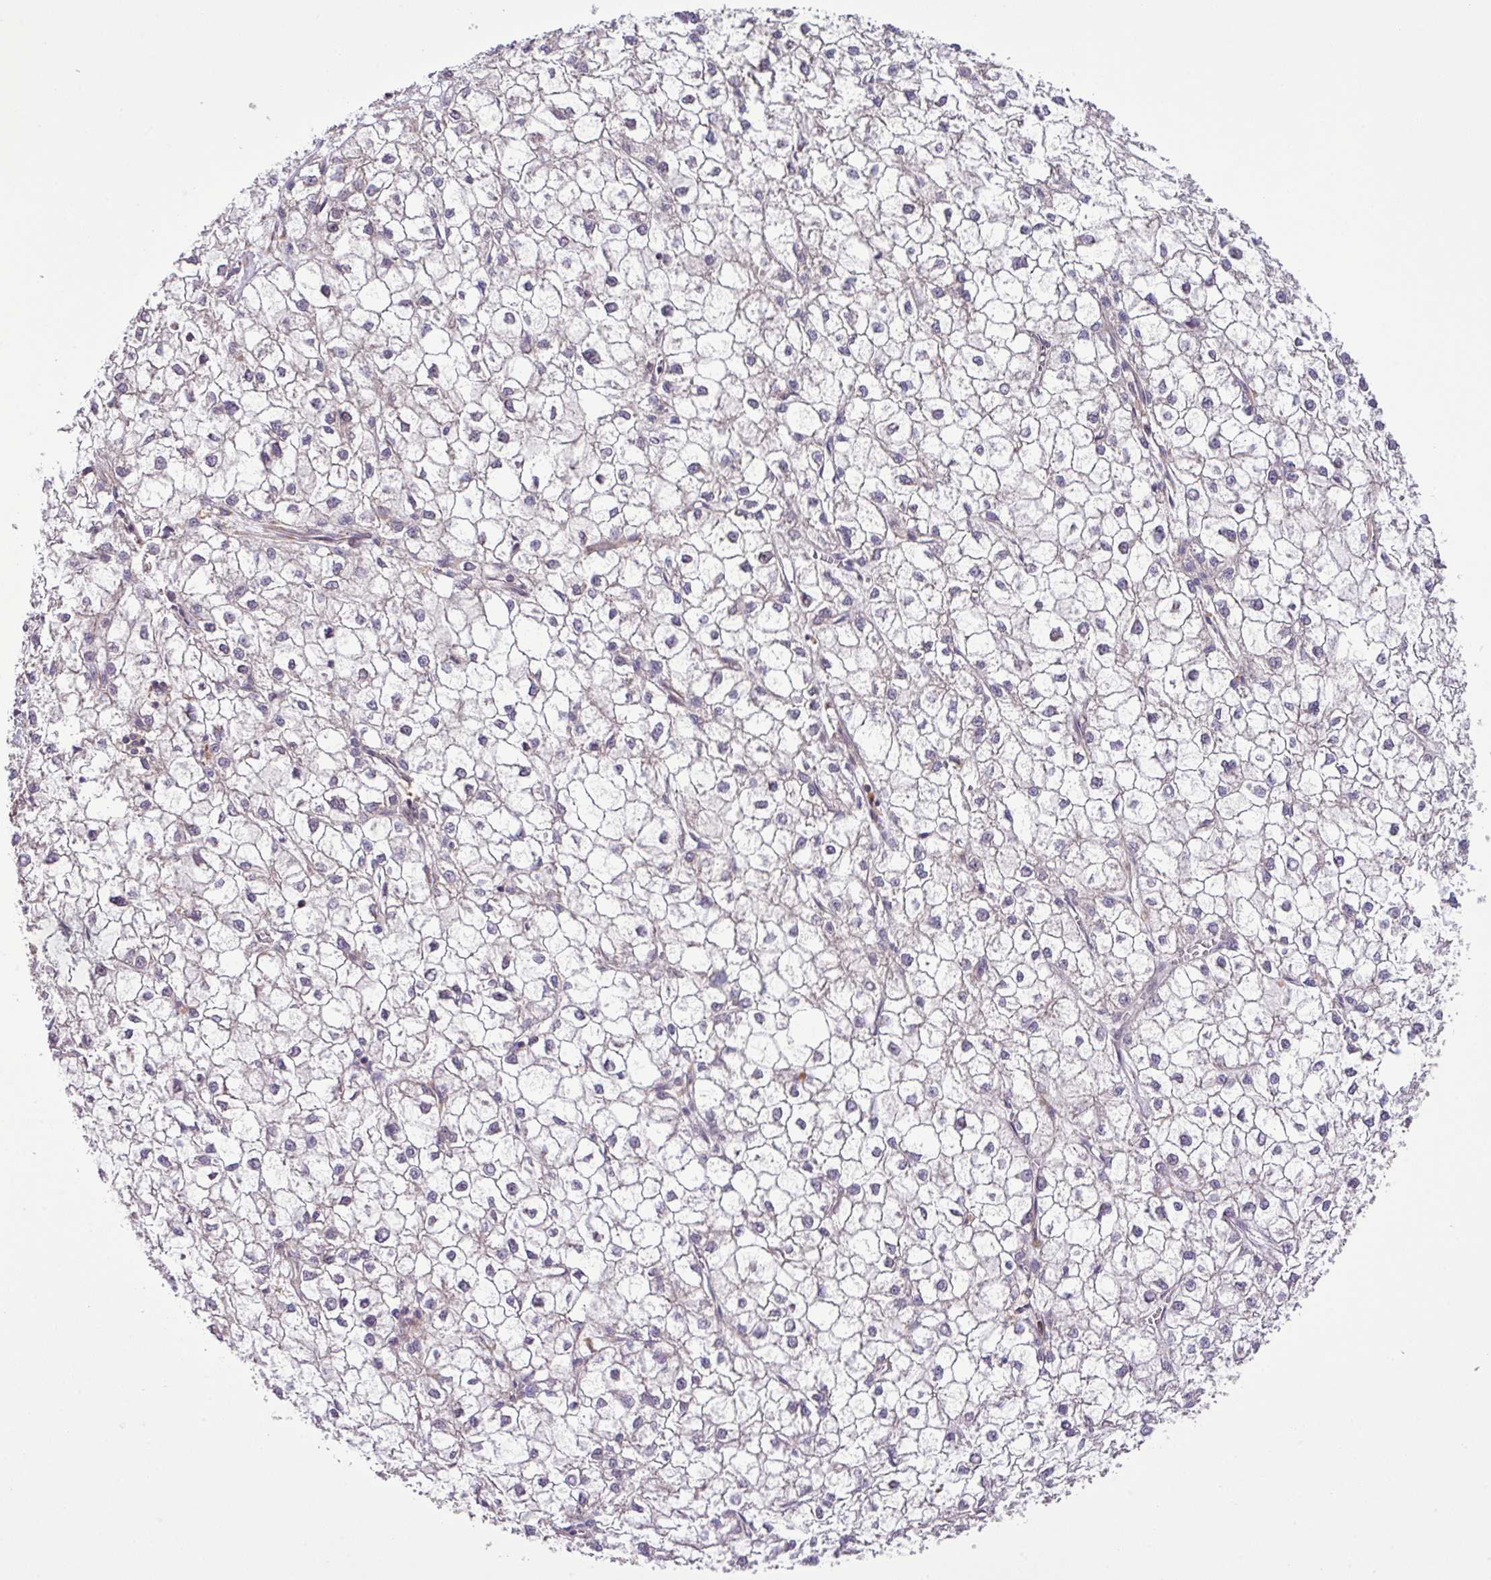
{"staining": {"intensity": "negative", "quantity": "none", "location": "none"}, "tissue": "liver cancer", "cell_type": "Tumor cells", "image_type": "cancer", "snomed": [{"axis": "morphology", "description": "Carcinoma, Hepatocellular, NOS"}, {"axis": "topography", "description": "Liver"}], "caption": "This is an immunohistochemistry image of hepatocellular carcinoma (liver). There is no expression in tumor cells.", "gene": "DLGAP4", "patient": {"sex": "female", "age": 43}}